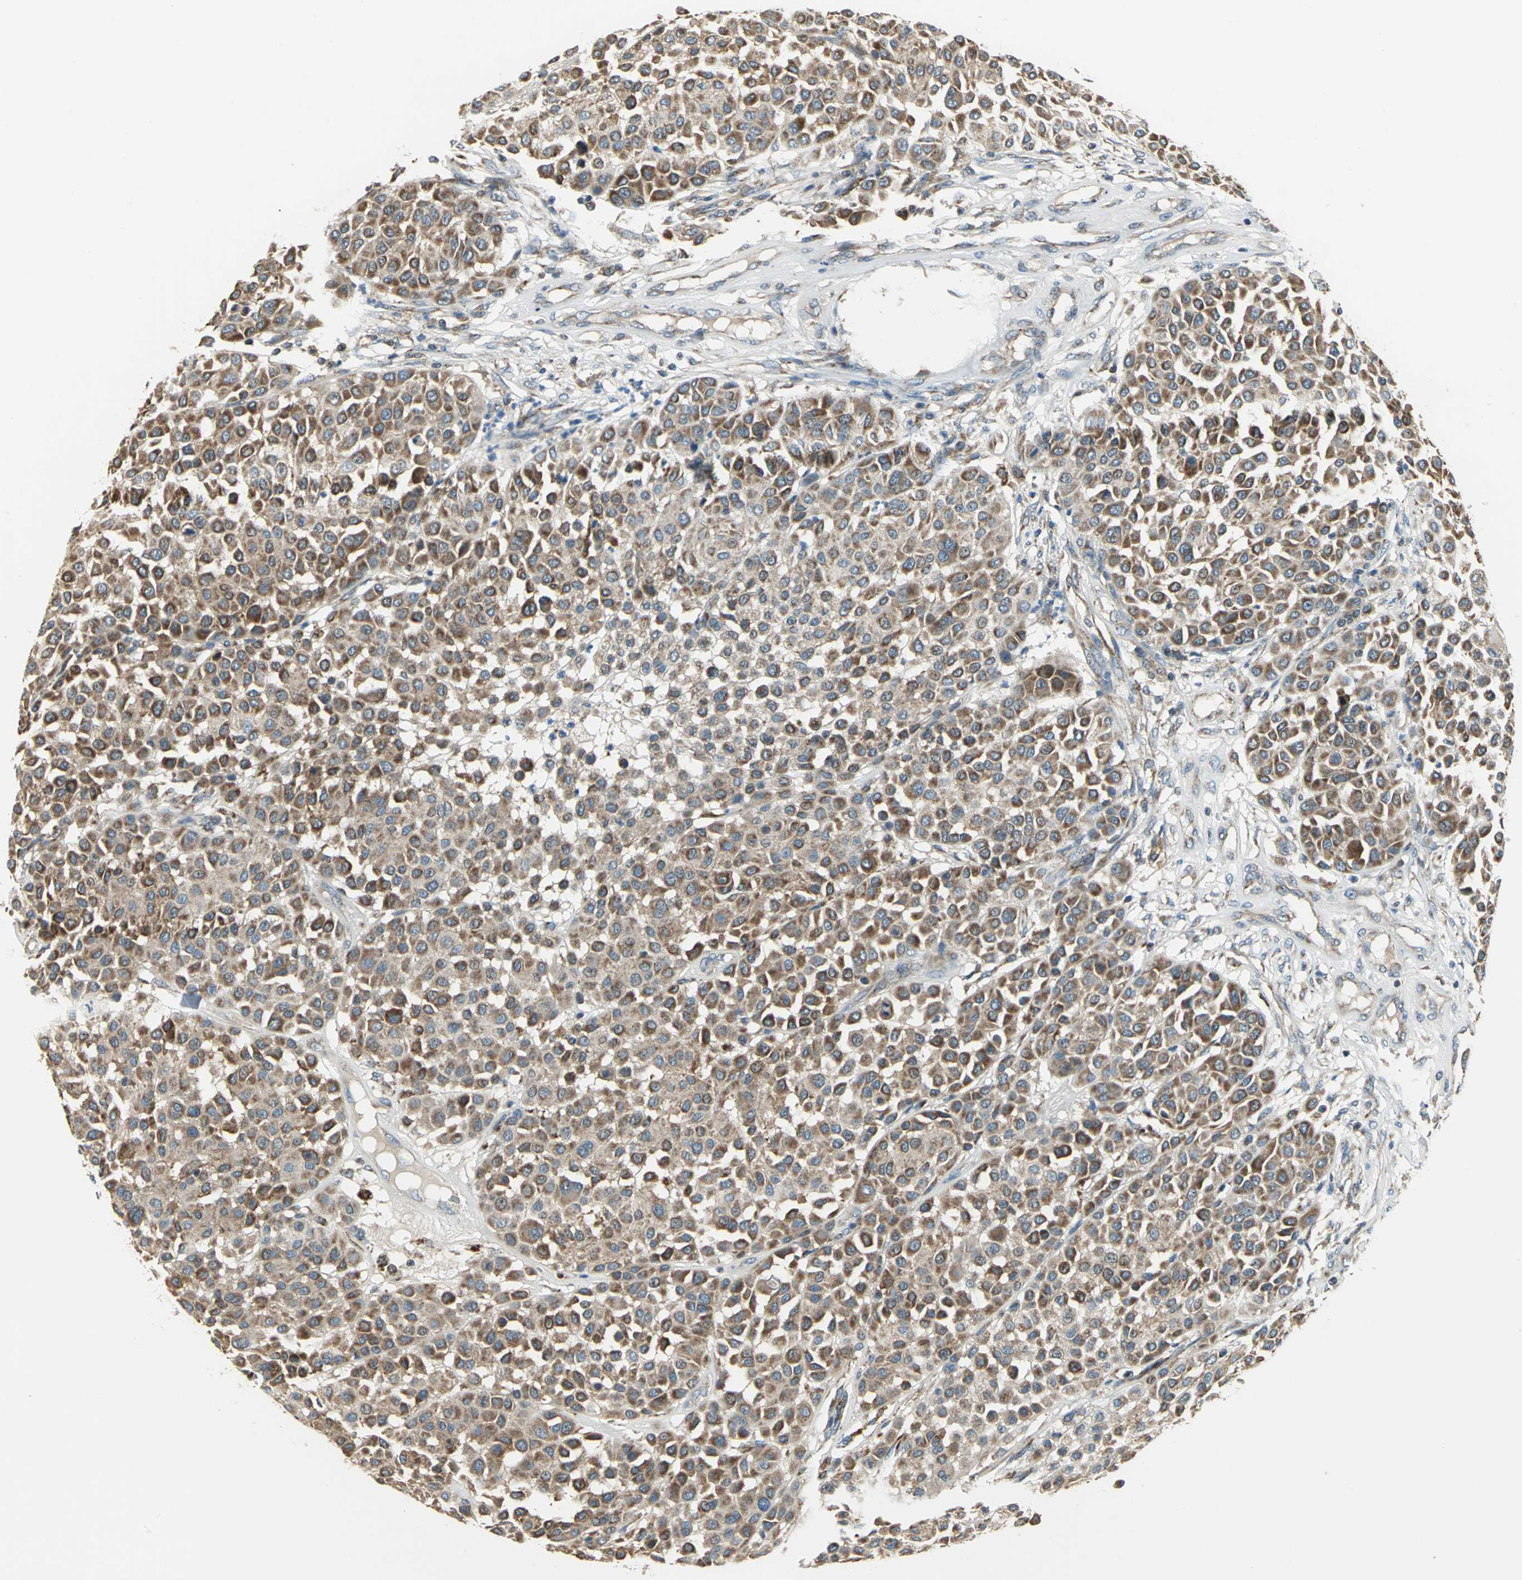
{"staining": {"intensity": "strong", "quantity": ">75%", "location": "cytoplasmic/membranous"}, "tissue": "melanoma", "cell_type": "Tumor cells", "image_type": "cancer", "snomed": [{"axis": "morphology", "description": "Malignant melanoma, Metastatic site"}, {"axis": "topography", "description": "Soft tissue"}], "caption": "Protein expression analysis of malignant melanoma (metastatic site) displays strong cytoplasmic/membranous positivity in approximately >75% of tumor cells. Ihc stains the protein in brown and the nuclei are stained blue.", "gene": "TRAK1", "patient": {"sex": "male", "age": 41}}